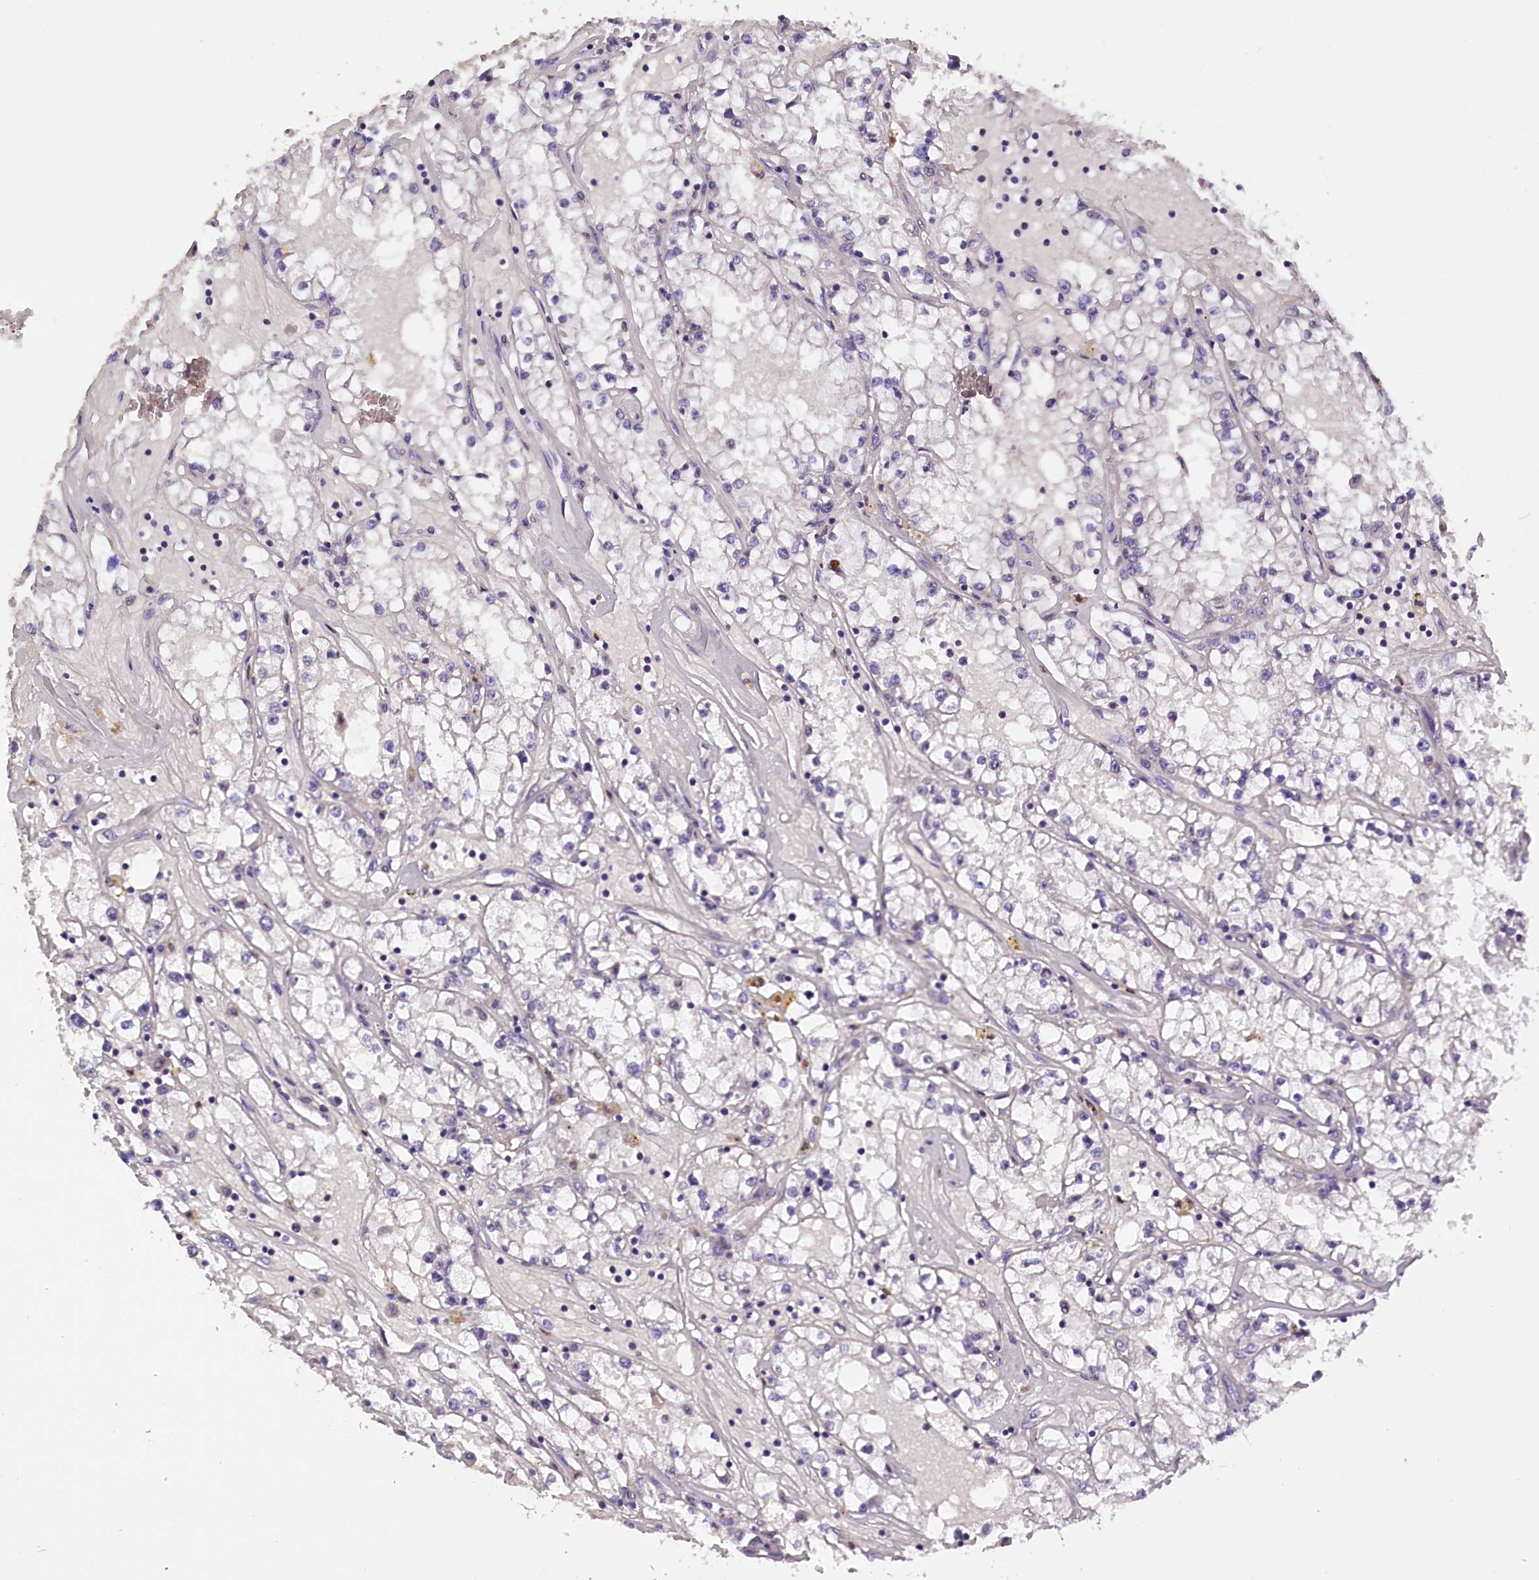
{"staining": {"intensity": "negative", "quantity": "none", "location": "none"}, "tissue": "renal cancer", "cell_type": "Tumor cells", "image_type": "cancer", "snomed": [{"axis": "morphology", "description": "Adenocarcinoma, NOS"}, {"axis": "topography", "description": "Kidney"}], "caption": "Human renal cancer (adenocarcinoma) stained for a protein using immunohistochemistry (IHC) demonstrates no staining in tumor cells.", "gene": "BTBD9", "patient": {"sex": "male", "age": 56}}